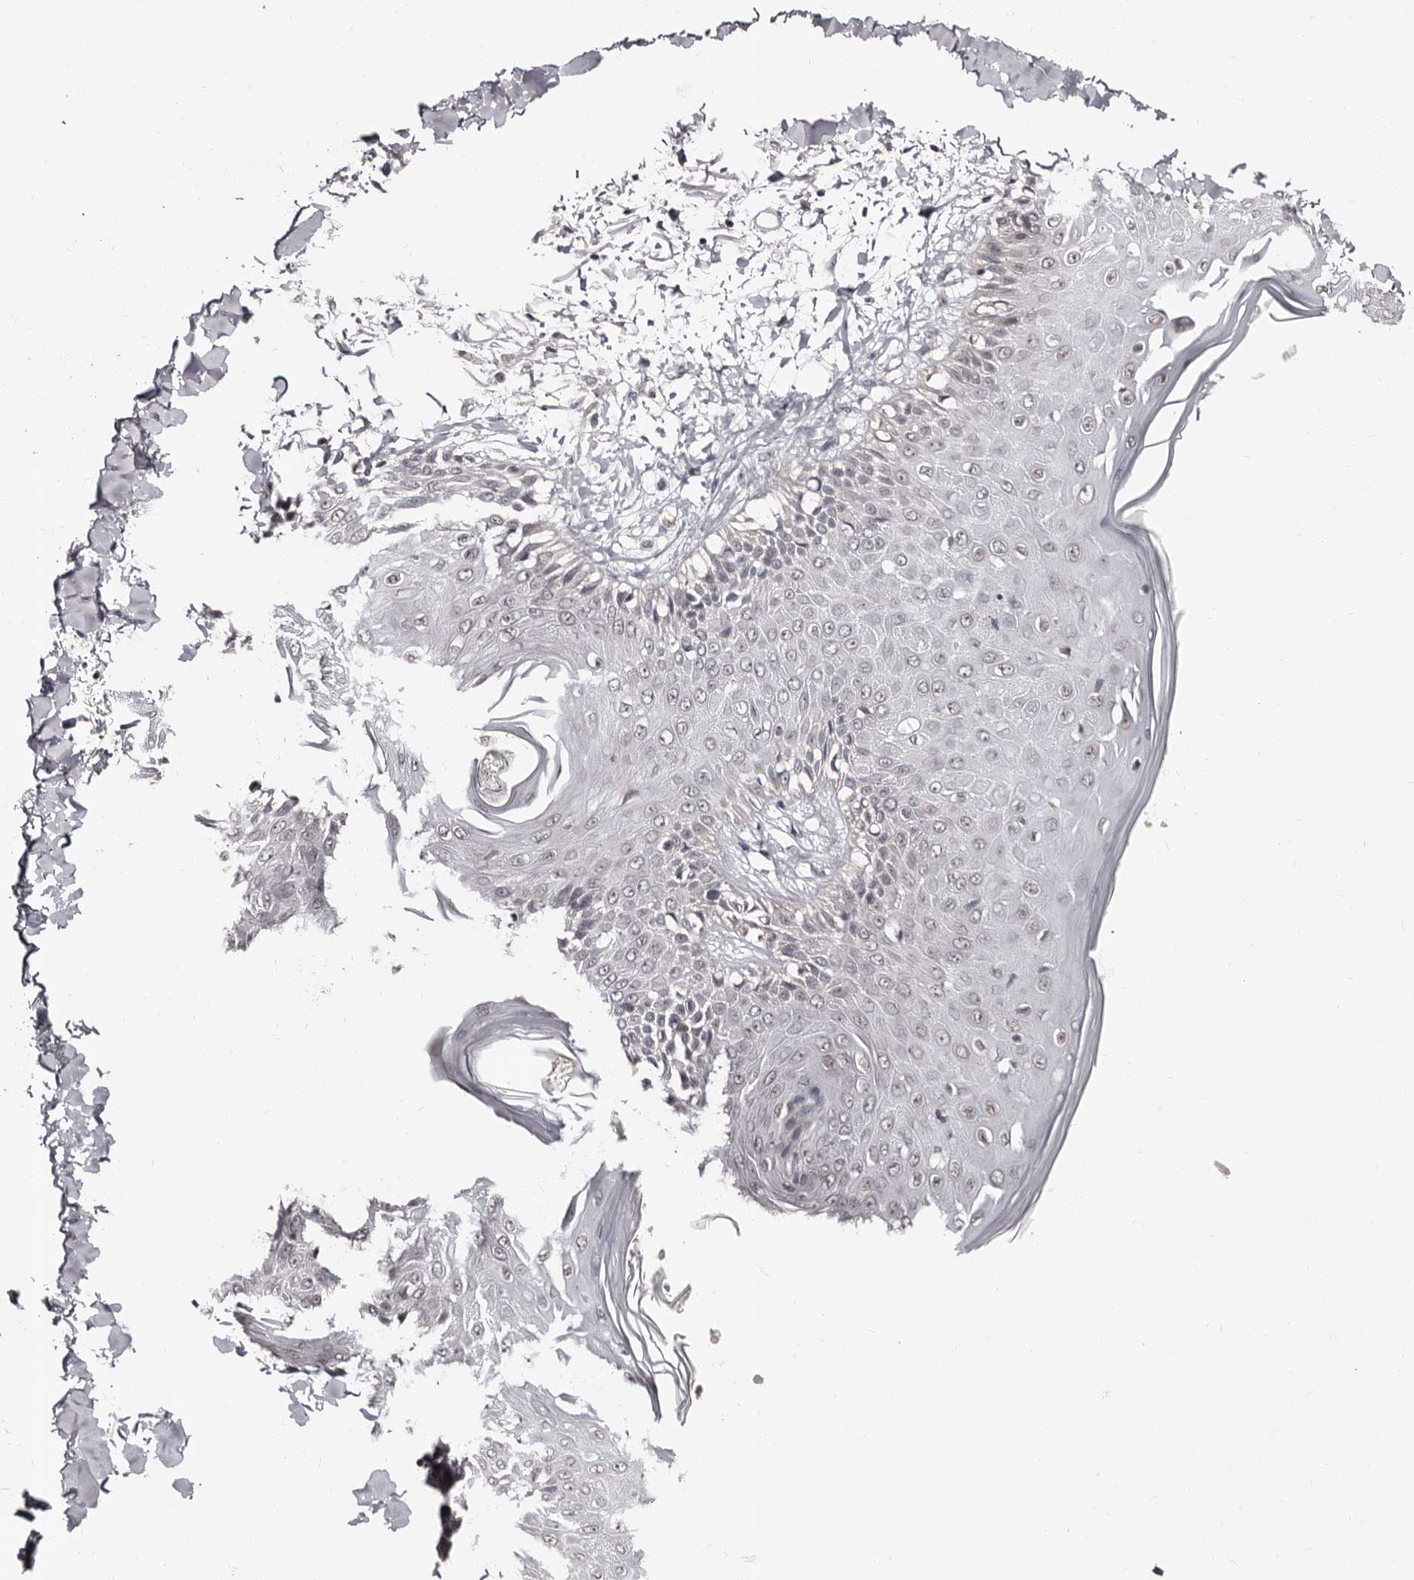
{"staining": {"intensity": "negative", "quantity": "none", "location": "none"}, "tissue": "skin", "cell_type": "Fibroblasts", "image_type": "normal", "snomed": [{"axis": "morphology", "description": "Normal tissue, NOS"}, {"axis": "morphology", "description": "Squamous cell carcinoma, NOS"}, {"axis": "topography", "description": "Skin"}, {"axis": "topography", "description": "Peripheral nerve tissue"}], "caption": "Immunohistochemistry (IHC) photomicrograph of benign skin: skin stained with DAB displays no significant protein expression in fibroblasts. The staining is performed using DAB (3,3'-diaminobenzidine) brown chromogen with nuclei counter-stained in using hematoxylin.", "gene": "PHF20L1", "patient": {"sex": "male", "age": 83}}